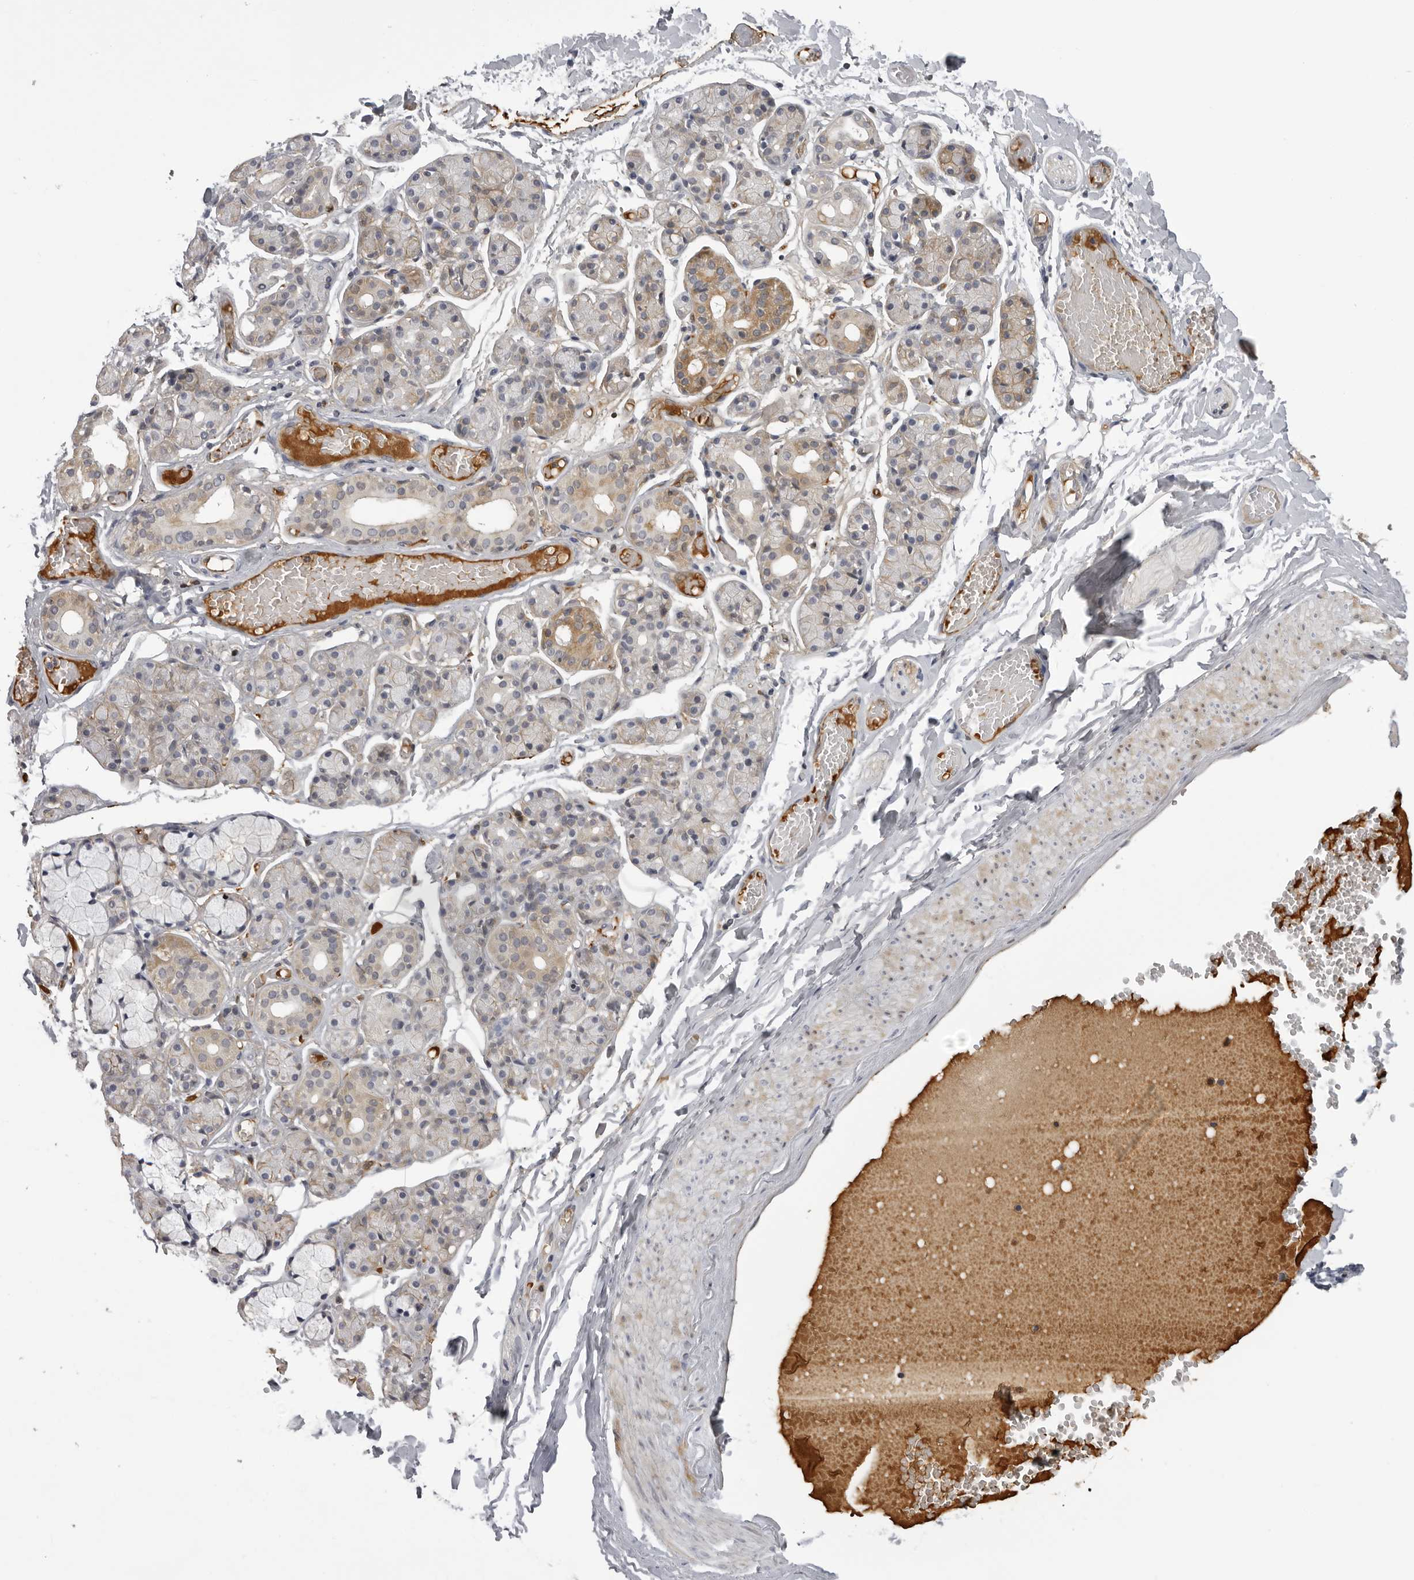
{"staining": {"intensity": "moderate", "quantity": "<25%", "location": "cytoplasmic/membranous"}, "tissue": "salivary gland", "cell_type": "Glandular cells", "image_type": "normal", "snomed": [{"axis": "morphology", "description": "Normal tissue, NOS"}, {"axis": "topography", "description": "Salivary gland"}], "caption": "The photomicrograph reveals a brown stain indicating the presence of a protein in the cytoplasmic/membranous of glandular cells in salivary gland.", "gene": "PLEKHF2", "patient": {"sex": "male", "age": 63}}